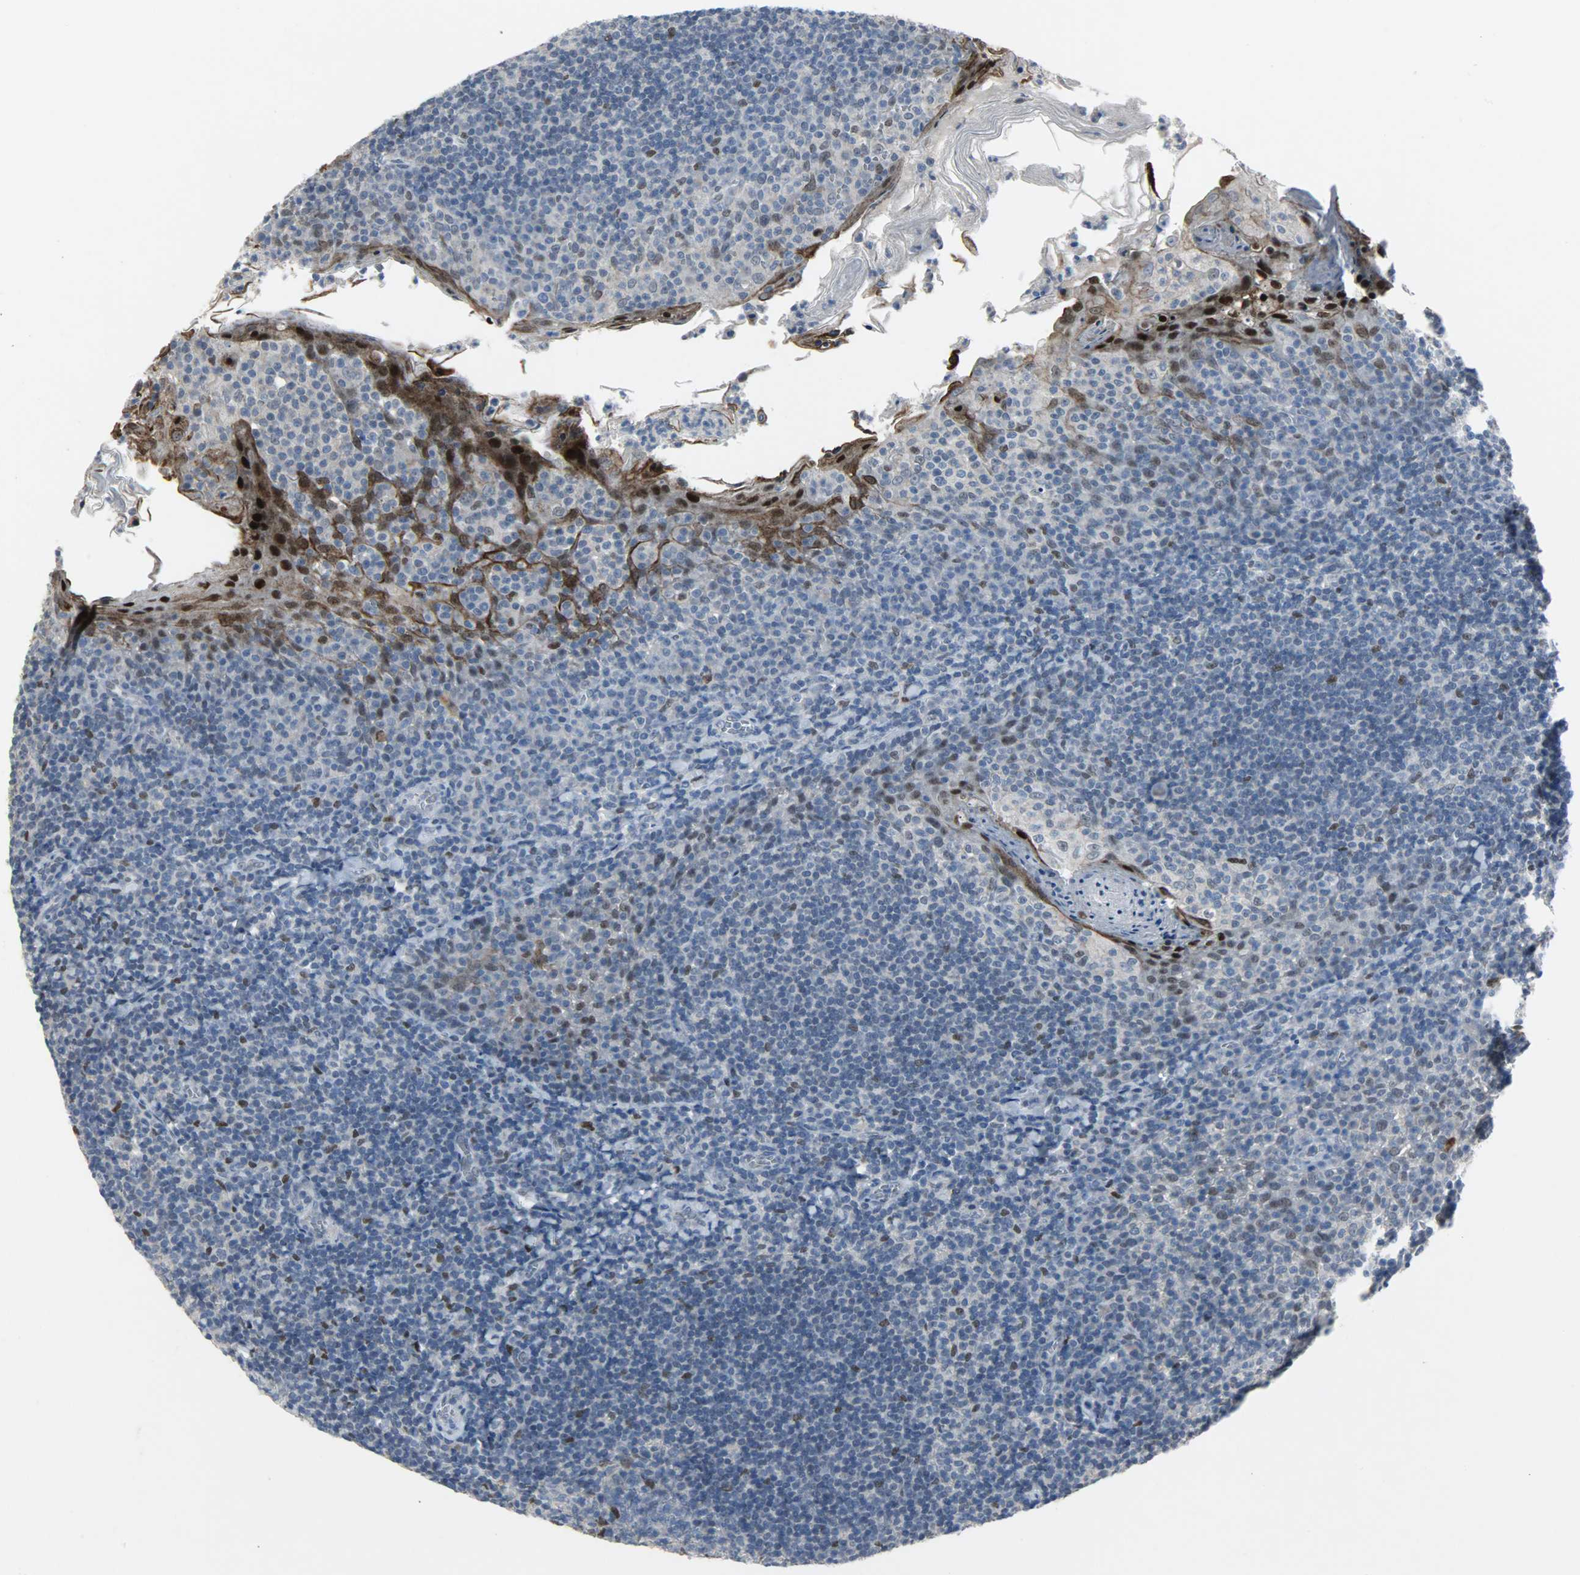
{"staining": {"intensity": "weak", "quantity": "<25%", "location": "nuclear"}, "tissue": "tonsil", "cell_type": "Germinal center cells", "image_type": "normal", "snomed": [{"axis": "morphology", "description": "Normal tissue, NOS"}, {"axis": "topography", "description": "Tonsil"}], "caption": "There is no significant expression in germinal center cells of tonsil. Brightfield microscopy of immunohistochemistry stained with DAB (3,3'-diaminobenzidine) (brown) and hematoxylin (blue), captured at high magnification.", "gene": "PPARG", "patient": {"sex": "male", "age": 31}}